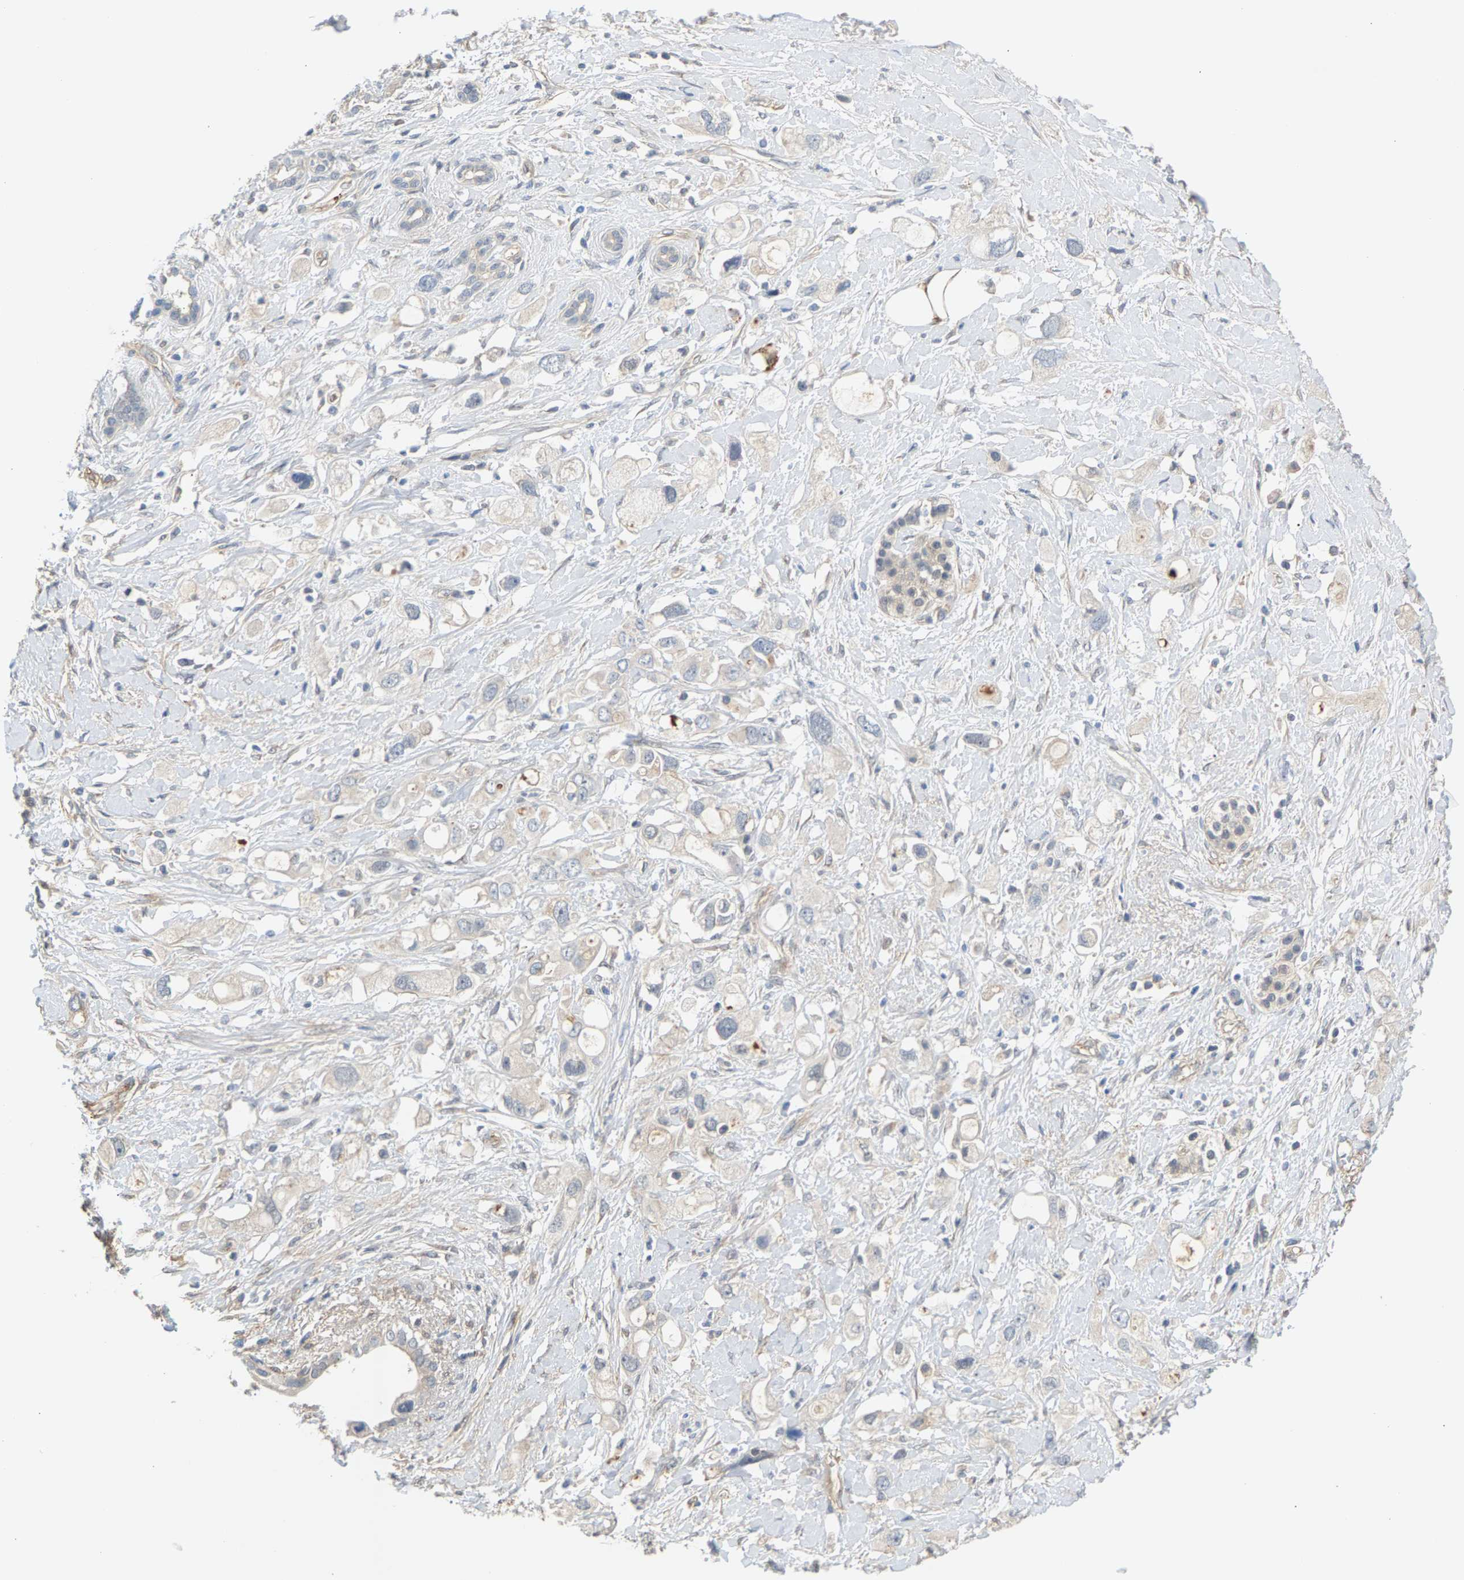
{"staining": {"intensity": "negative", "quantity": "none", "location": "none"}, "tissue": "pancreatic cancer", "cell_type": "Tumor cells", "image_type": "cancer", "snomed": [{"axis": "morphology", "description": "Adenocarcinoma, NOS"}, {"axis": "topography", "description": "Pancreas"}], "caption": "IHC of pancreatic adenocarcinoma reveals no positivity in tumor cells.", "gene": "KRTAP27-1", "patient": {"sex": "female", "age": 56}}